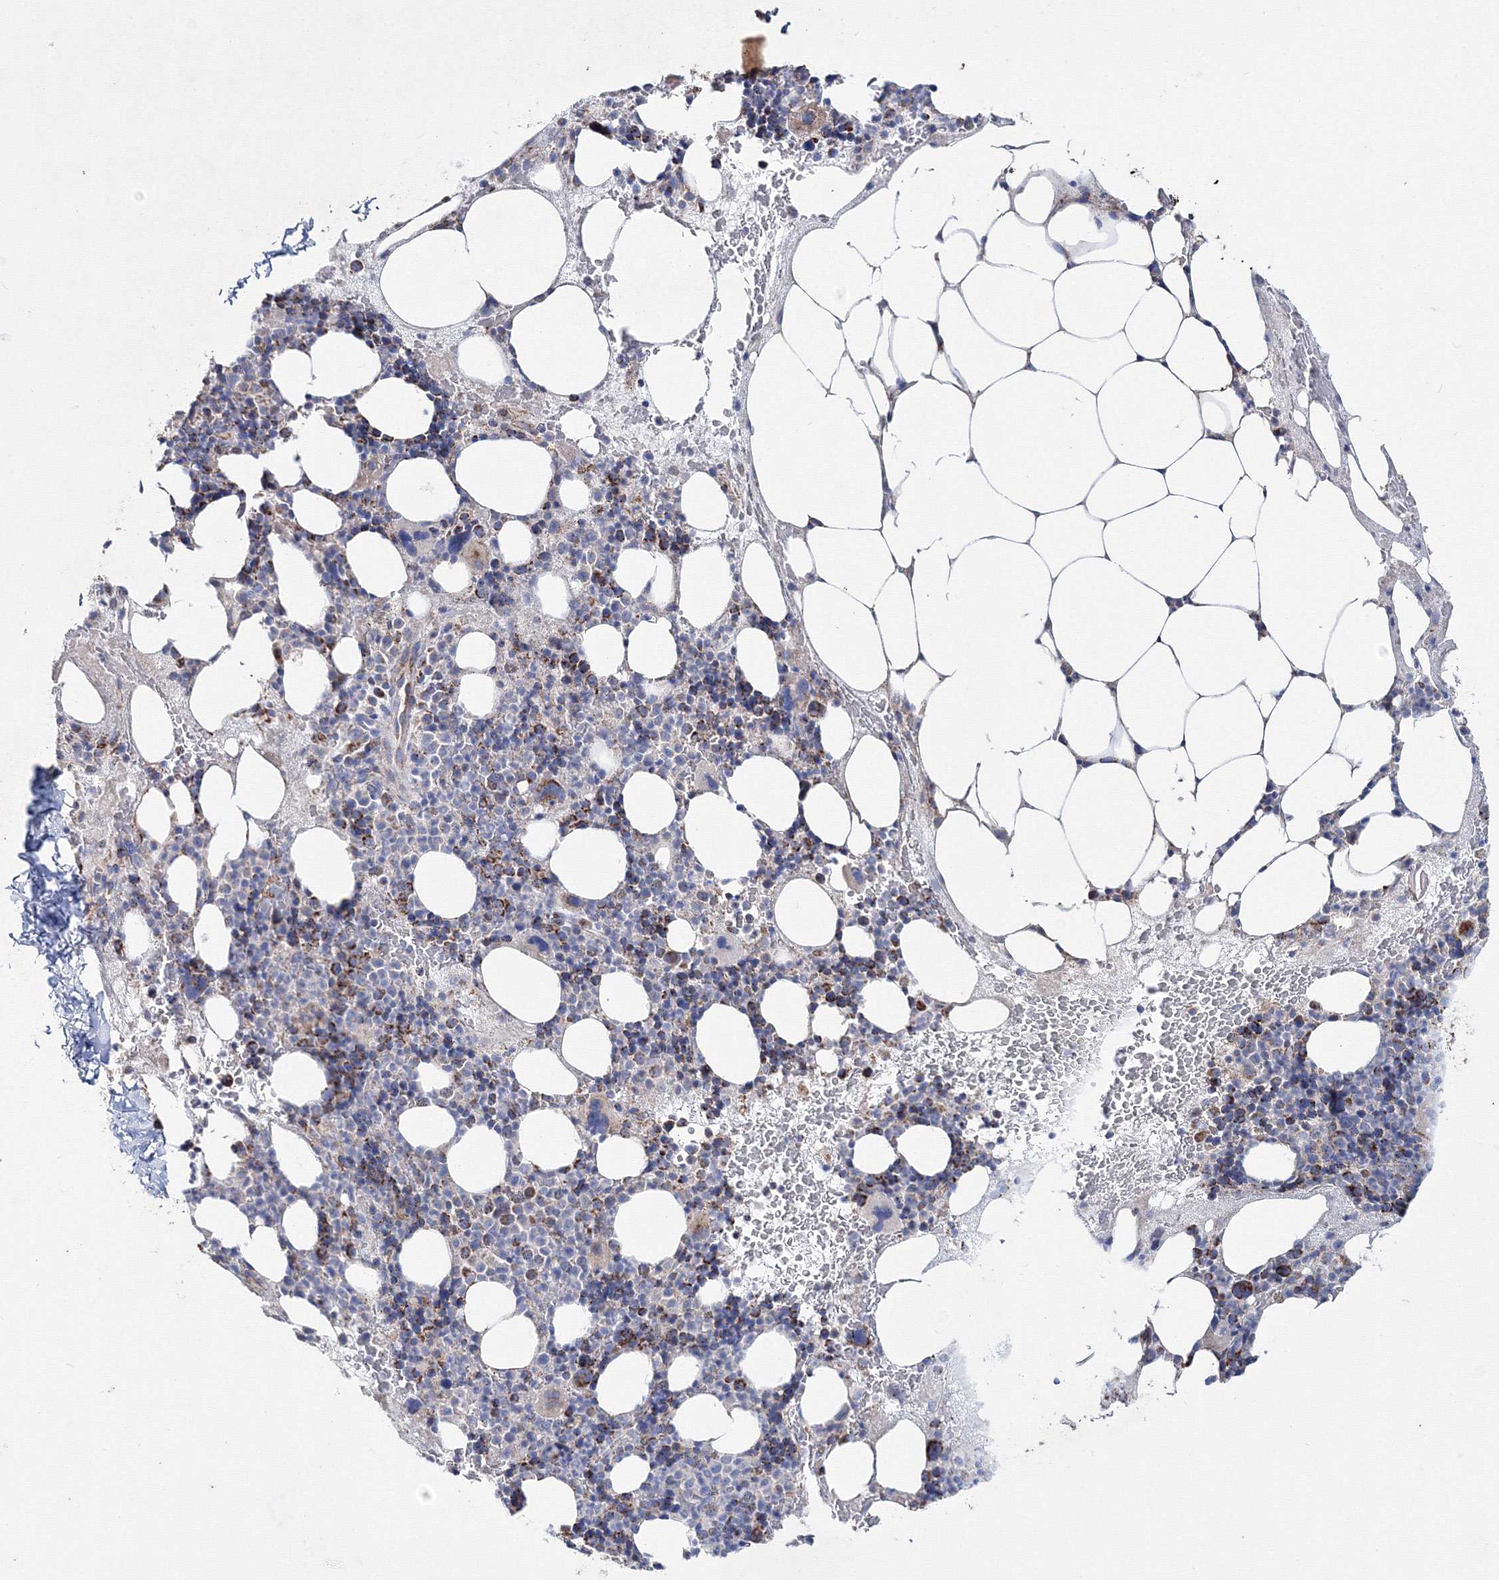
{"staining": {"intensity": "moderate", "quantity": "25%-75%", "location": "cytoplasmic/membranous"}, "tissue": "bone marrow", "cell_type": "Hematopoietic cells", "image_type": "normal", "snomed": [{"axis": "morphology", "description": "Normal tissue, NOS"}, {"axis": "topography", "description": "Bone marrow"}], "caption": "Protein positivity by IHC shows moderate cytoplasmic/membranous staining in about 25%-75% of hematopoietic cells in normal bone marrow.", "gene": "IGSF9", "patient": {"sex": "male", "age": 89}}